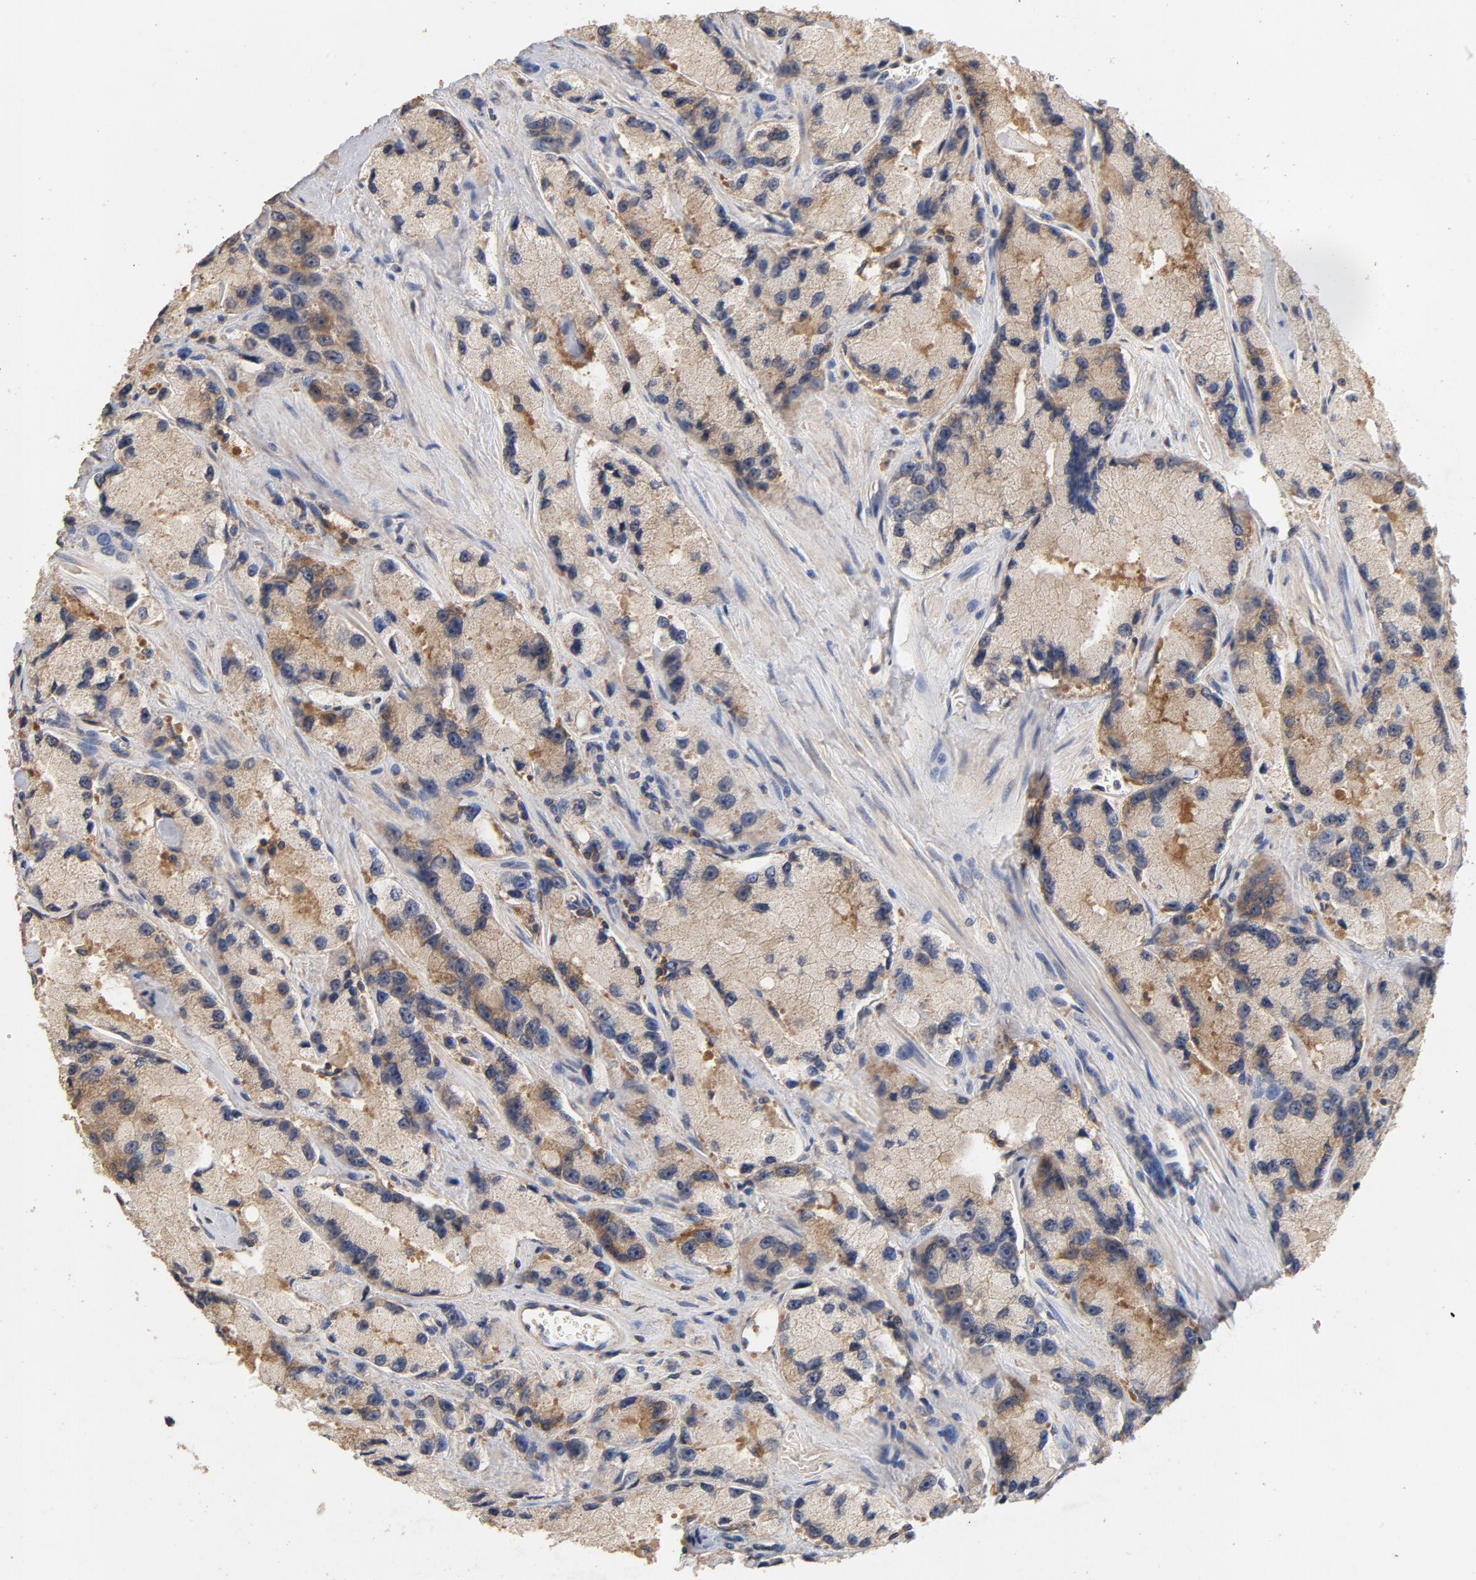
{"staining": {"intensity": "moderate", "quantity": ">75%", "location": "cytoplasmic/membranous"}, "tissue": "prostate cancer", "cell_type": "Tumor cells", "image_type": "cancer", "snomed": [{"axis": "morphology", "description": "Adenocarcinoma, High grade"}, {"axis": "topography", "description": "Prostate"}], "caption": "Protein staining by immunohistochemistry (IHC) reveals moderate cytoplasmic/membranous positivity in about >75% of tumor cells in prostate cancer.", "gene": "DDX6", "patient": {"sex": "male", "age": 58}}